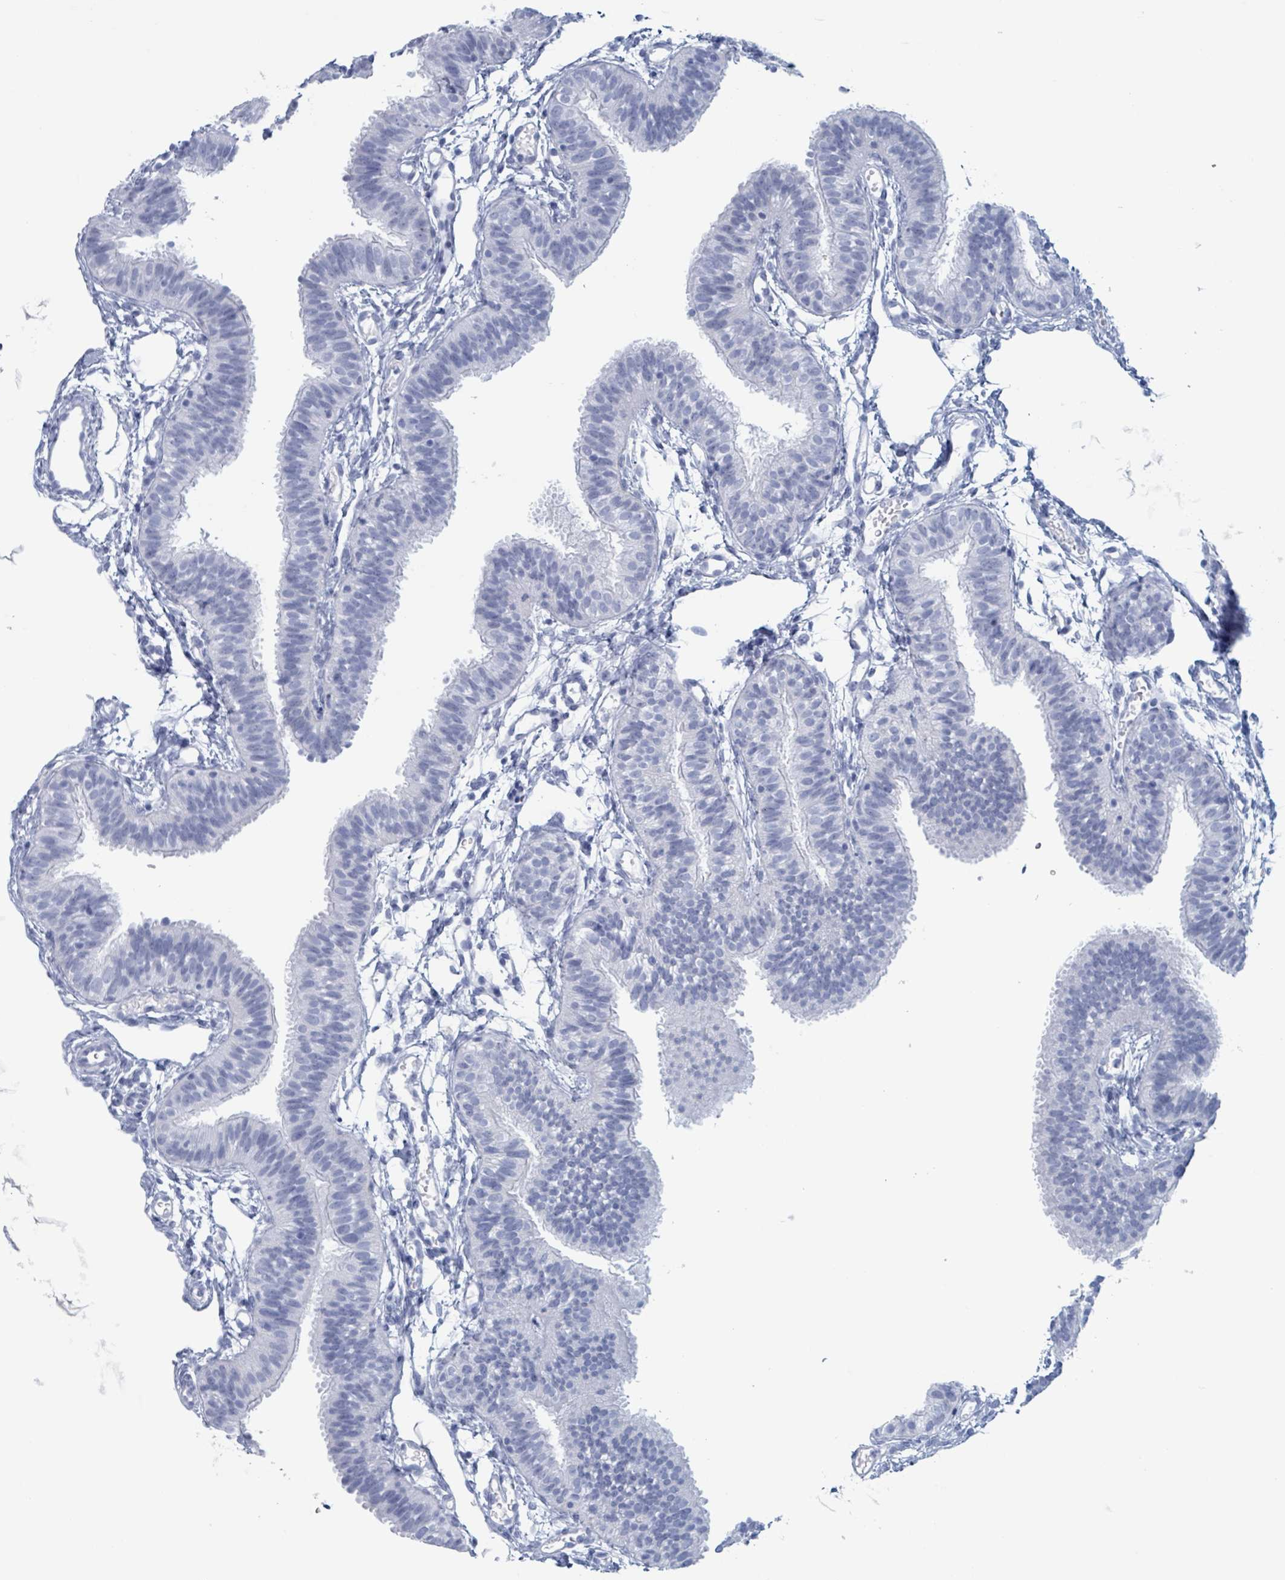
{"staining": {"intensity": "negative", "quantity": "none", "location": "none"}, "tissue": "fallopian tube", "cell_type": "Glandular cells", "image_type": "normal", "snomed": [{"axis": "morphology", "description": "Normal tissue, NOS"}, {"axis": "topography", "description": "Fallopian tube"}], "caption": "This is an IHC micrograph of benign fallopian tube. There is no expression in glandular cells.", "gene": "KLK4", "patient": {"sex": "female", "age": 35}}